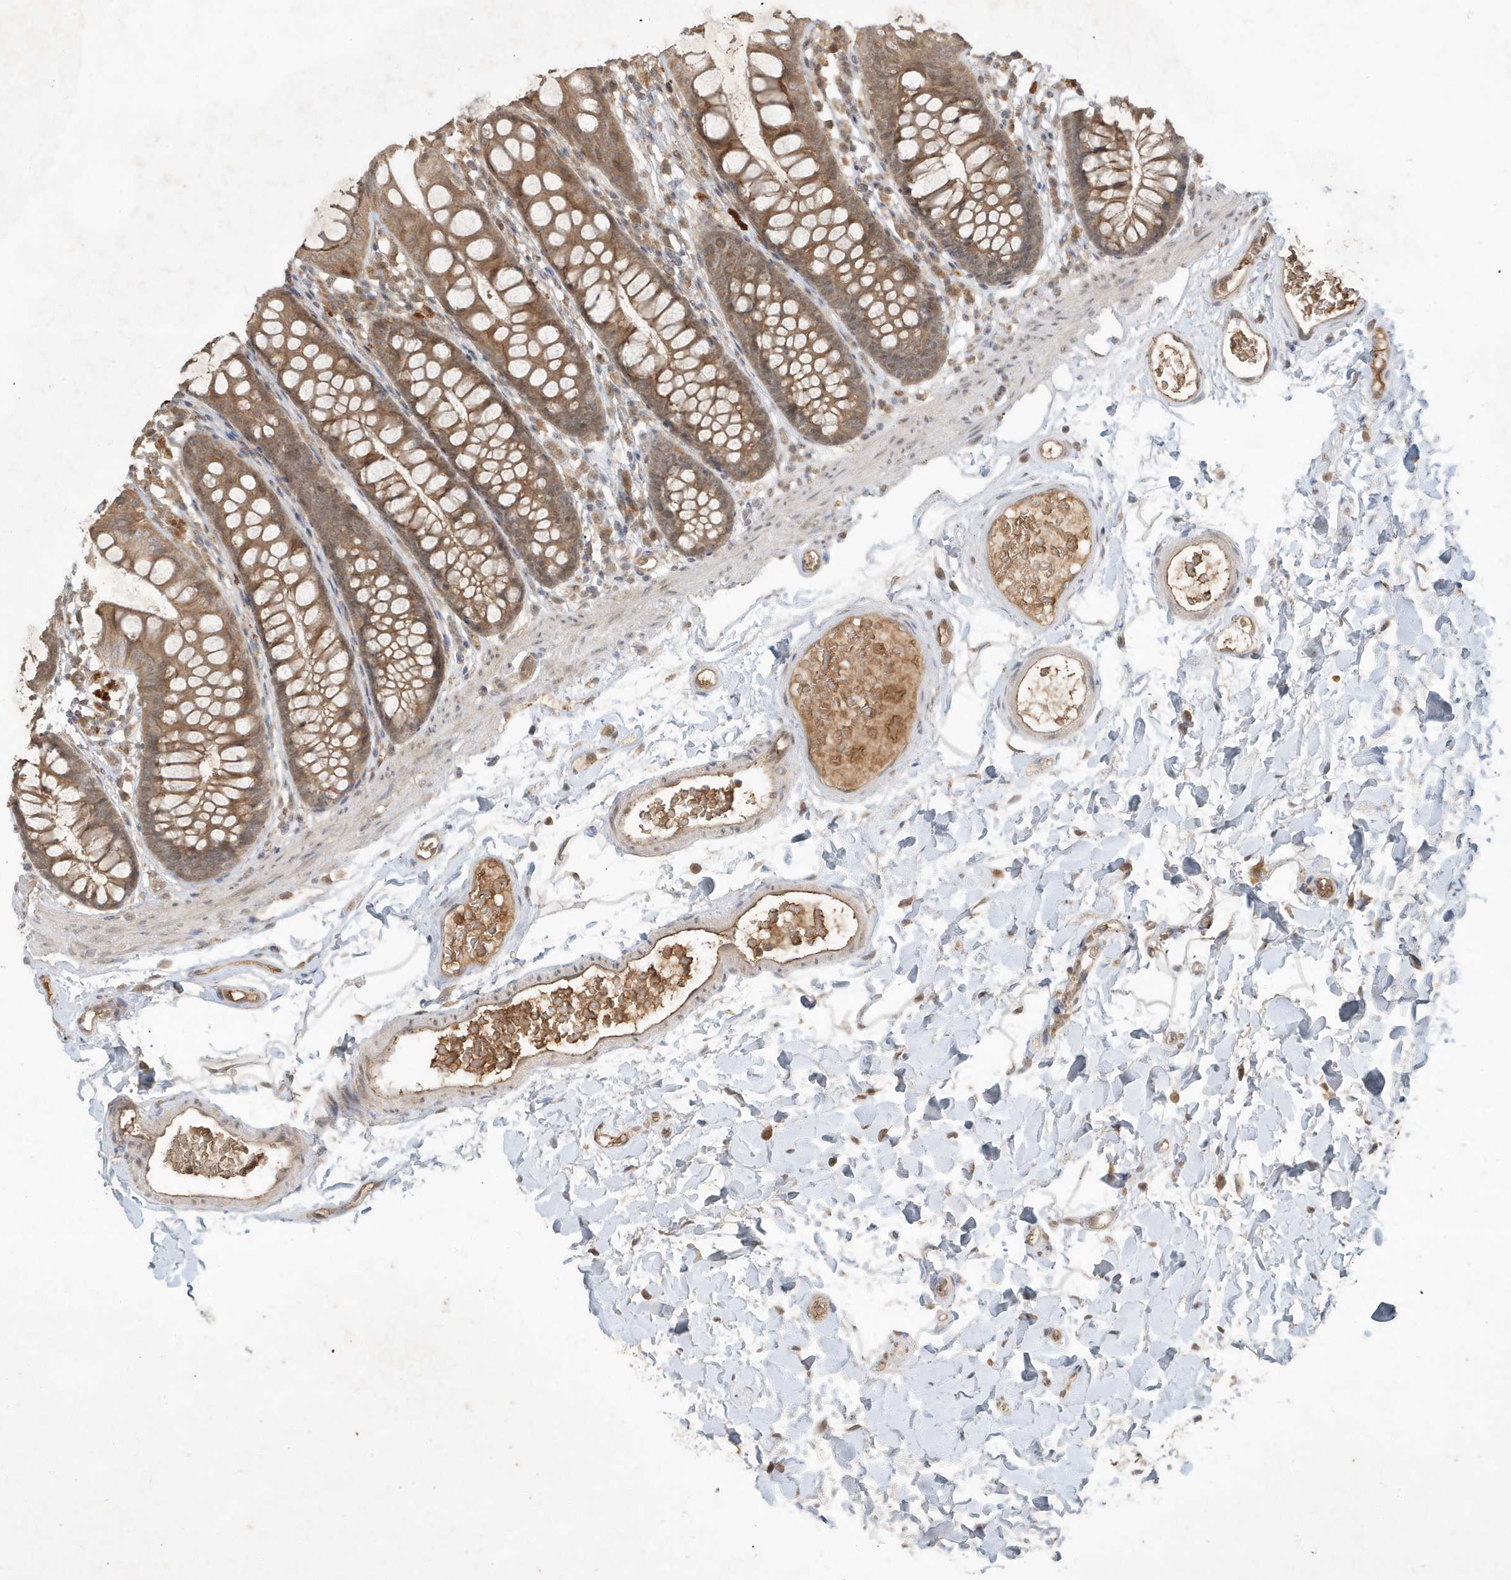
{"staining": {"intensity": "moderate", "quantity": ">75%", "location": "cytoplasmic/membranous"}, "tissue": "colon", "cell_type": "Endothelial cells", "image_type": "normal", "snomed": [{"axis": "morphology", "description": "Normal tissue, NOS"}, {"axis": "topography", "description": "Colon"}], "caption": "Endothelial cells reveal medium levels of moderate cytoplasmic/membranous expression in about >75% of cells in normal human colon. (DAB IHC, brown staining for protein, blue staining for nuclei).", "gene": "ABCB9", "patient": {"sex": "female", "age": 62}}